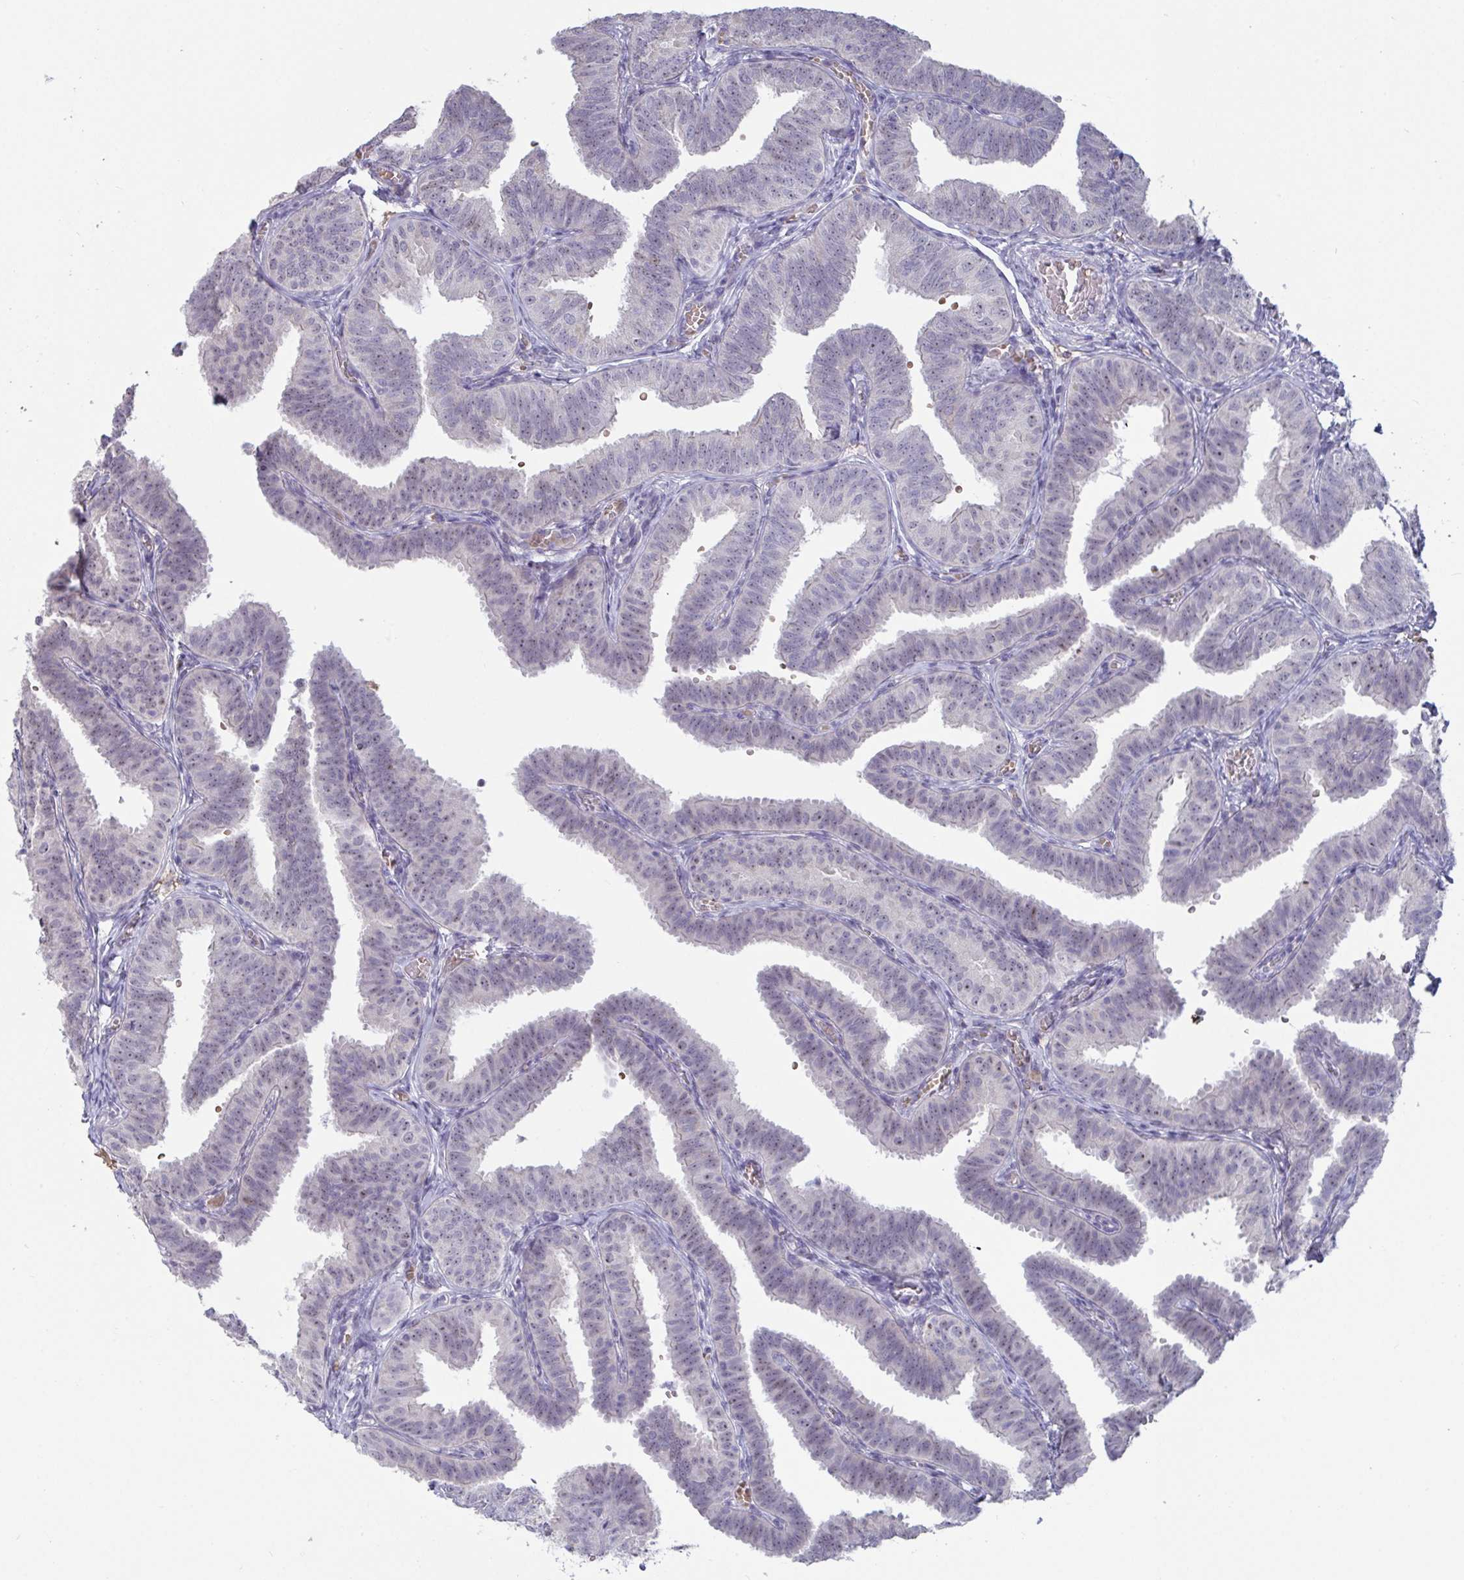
{"staining": {"intensity": "weak", "quantity": "25%-75%", "location": "nuclear"}, "tissue": "fallopian tube", "cell_type": "Glandular cells", "image_type": "normal", "snomed": [{"axis": "morphology", "description": "Normal tissue, NOS"}, {"axis": "topography", "description": "Fallopian tube"}], "caption": "Immunohistochemistry staining of benign fallopian tube, which reveals low levels of weak nuclear staining in about 25%-75% of glandular cells indicating weak nuclear protein expression. The staining was performed using DAB (brown) for protein detection and nuclei were counterstained in hematoxylin (blue).", "gene": "MYC", "patient": {"sex": "female", "age": 25}}